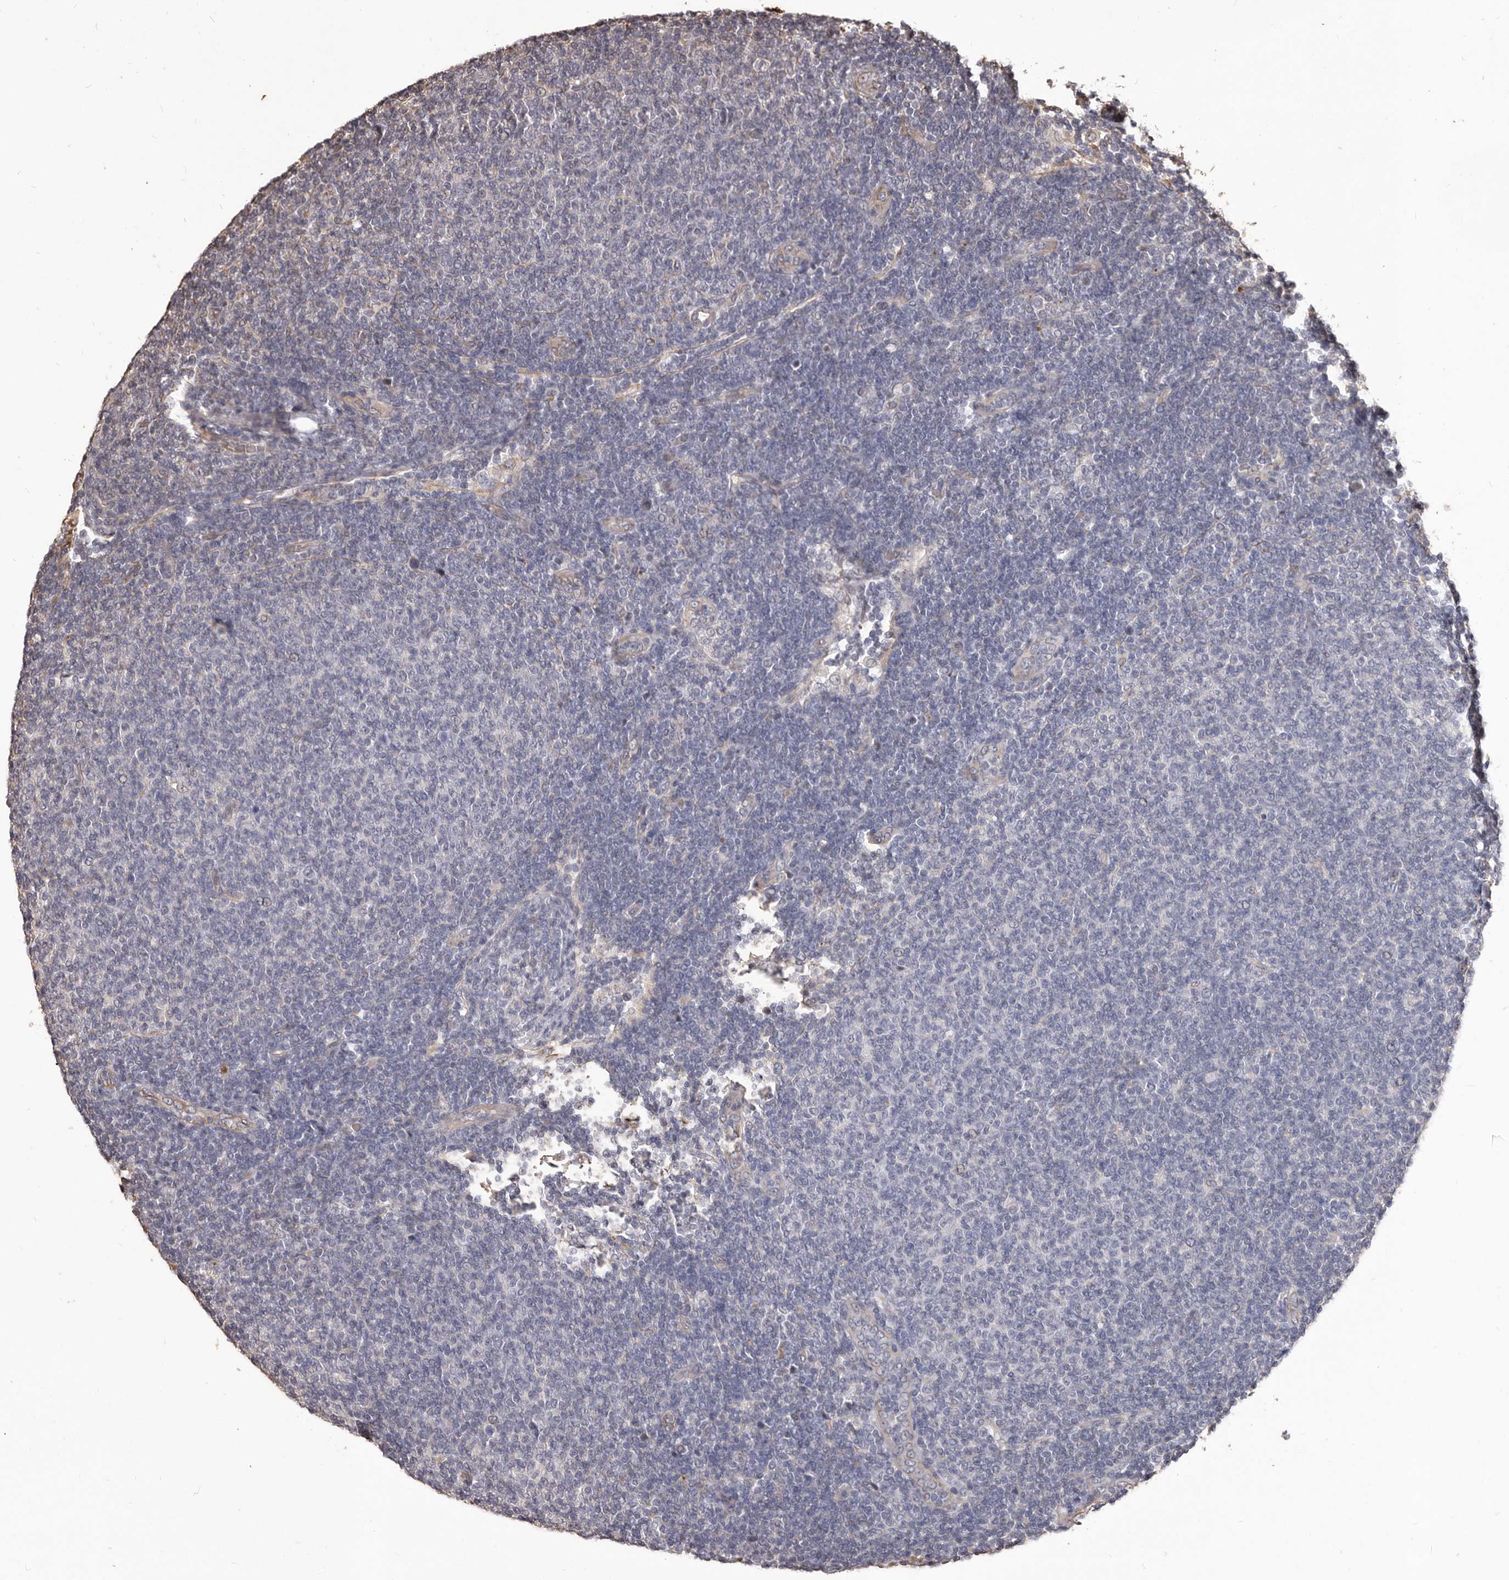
{"staining": {"intensity": "negative", "quantity": "none", "location": "none"}, "tissue": "lymphoma", "cell_type": "Tumor cells", "image_type": "cancer", "snomed": [{"axis": "morphology", "description": "Malignant lymphoma, non-Hodgkin's type, Low grade"}, {"axis": "topography", "description": "Lymph node"}], "caption": "DAB immunohistochemical staining of lymphoma exhibits no significant staining in tumor cells.", "gene": "ALPK1", "patient": {"sex": "male", "age": 66}}